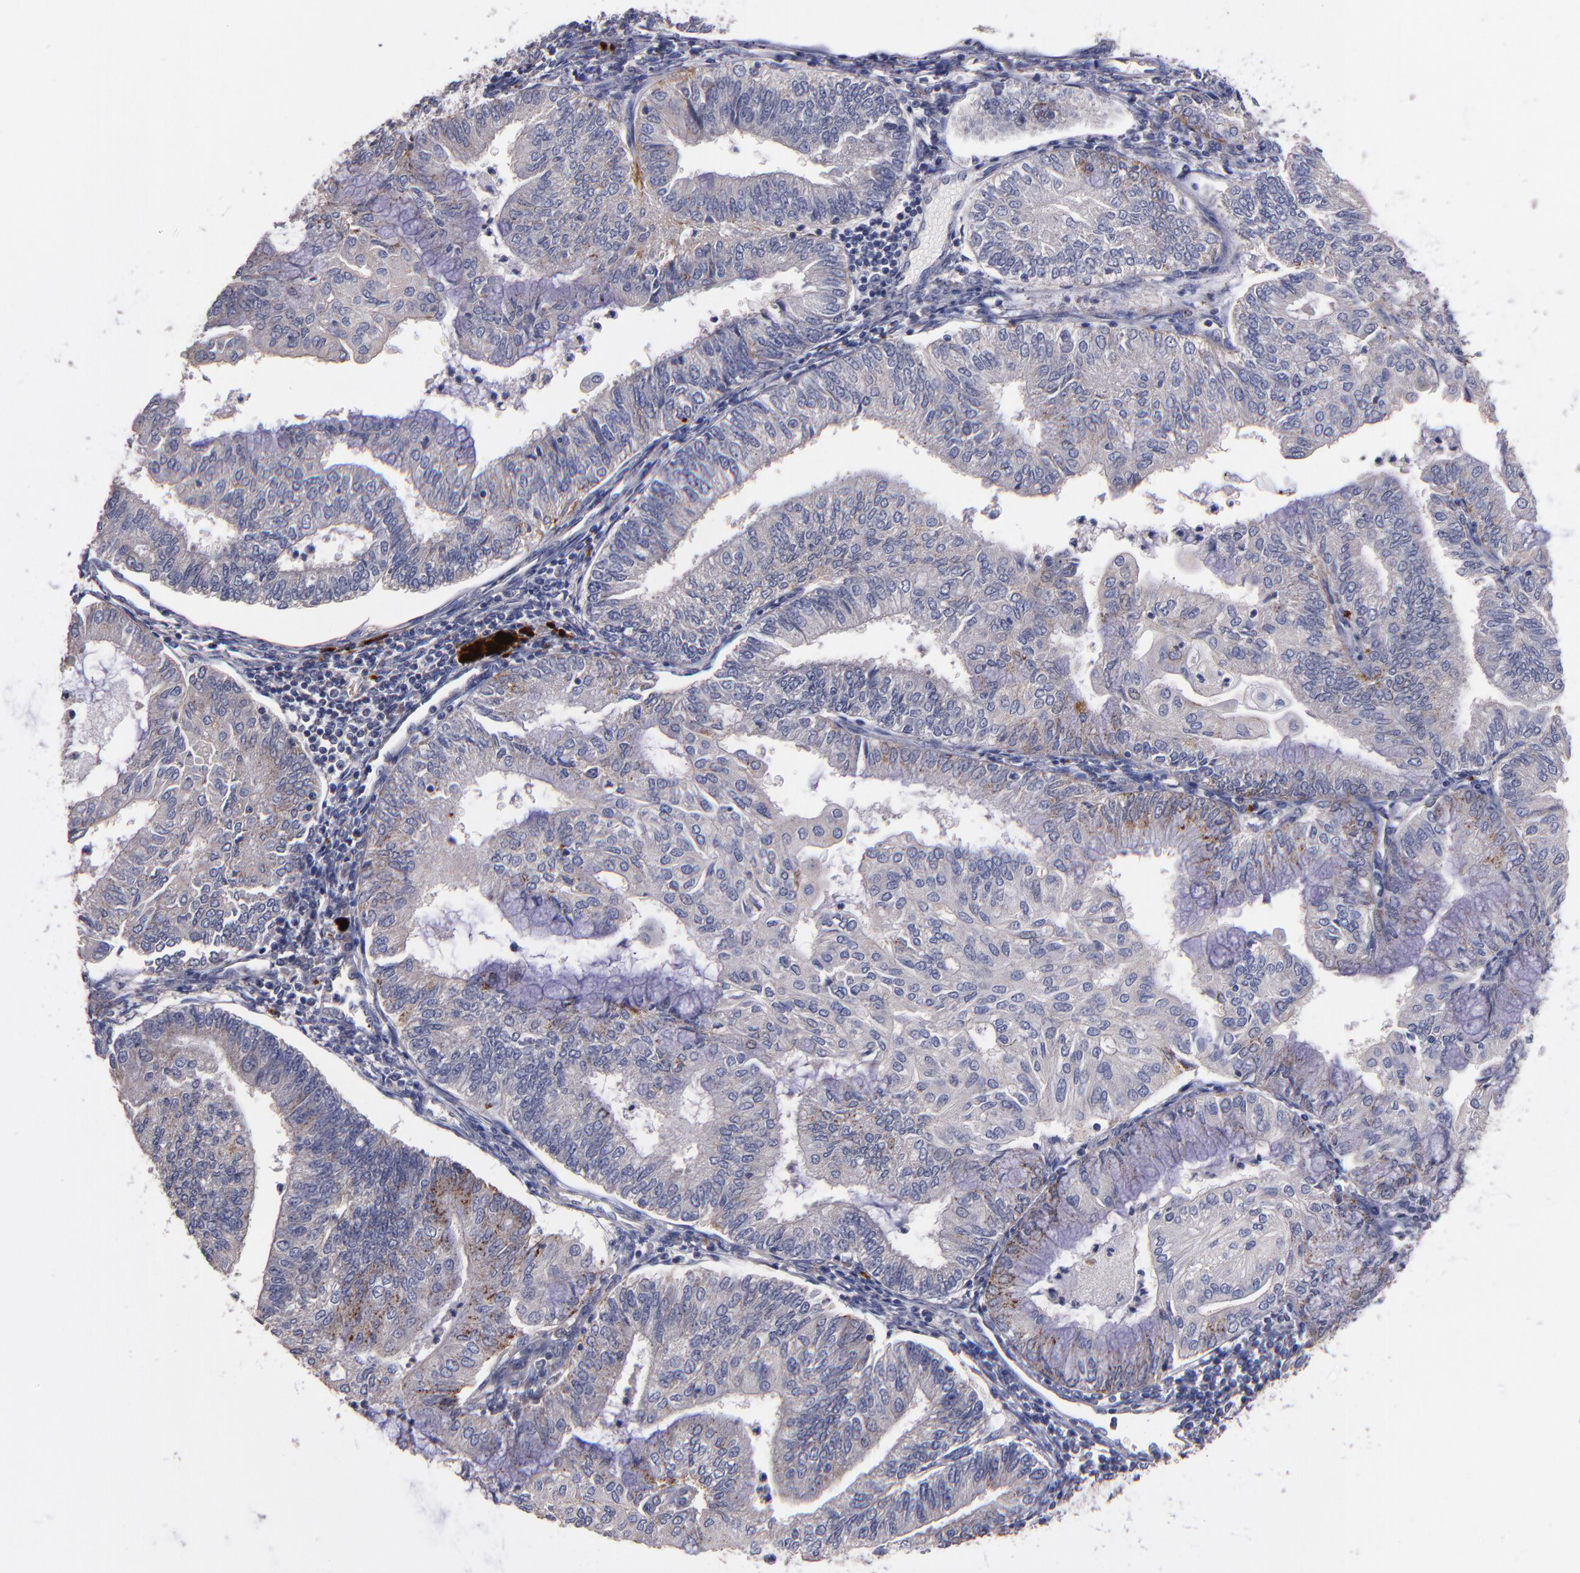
{"staining": {"intensity": "moderate", "quantity": "25%-75%", "location": "cytoplasmic/membranous"}, "tissue": "endometrial cancer", "cell_type": "Tumor cells", "image_type": "cancer", "snomed": [{"axis": "morphology", "description": "Adenocarcinoma, NOS"}, {"axis": "topography", "description": "Endometrium"}], "caption": "Immunohistochemistry (DAB (3,3'-diaminobenzidine)) staining of human endometrial cancer (adenocarcinoma) shows moderate cytoplasmic/membranous protein expression in approximately 25%-75% of tumor cells. (brown staining indicates protein expression, while blue staining denotes nuclei).", "gene": "MAGEE1", "patient": {"sex": "female", "age": 59}}